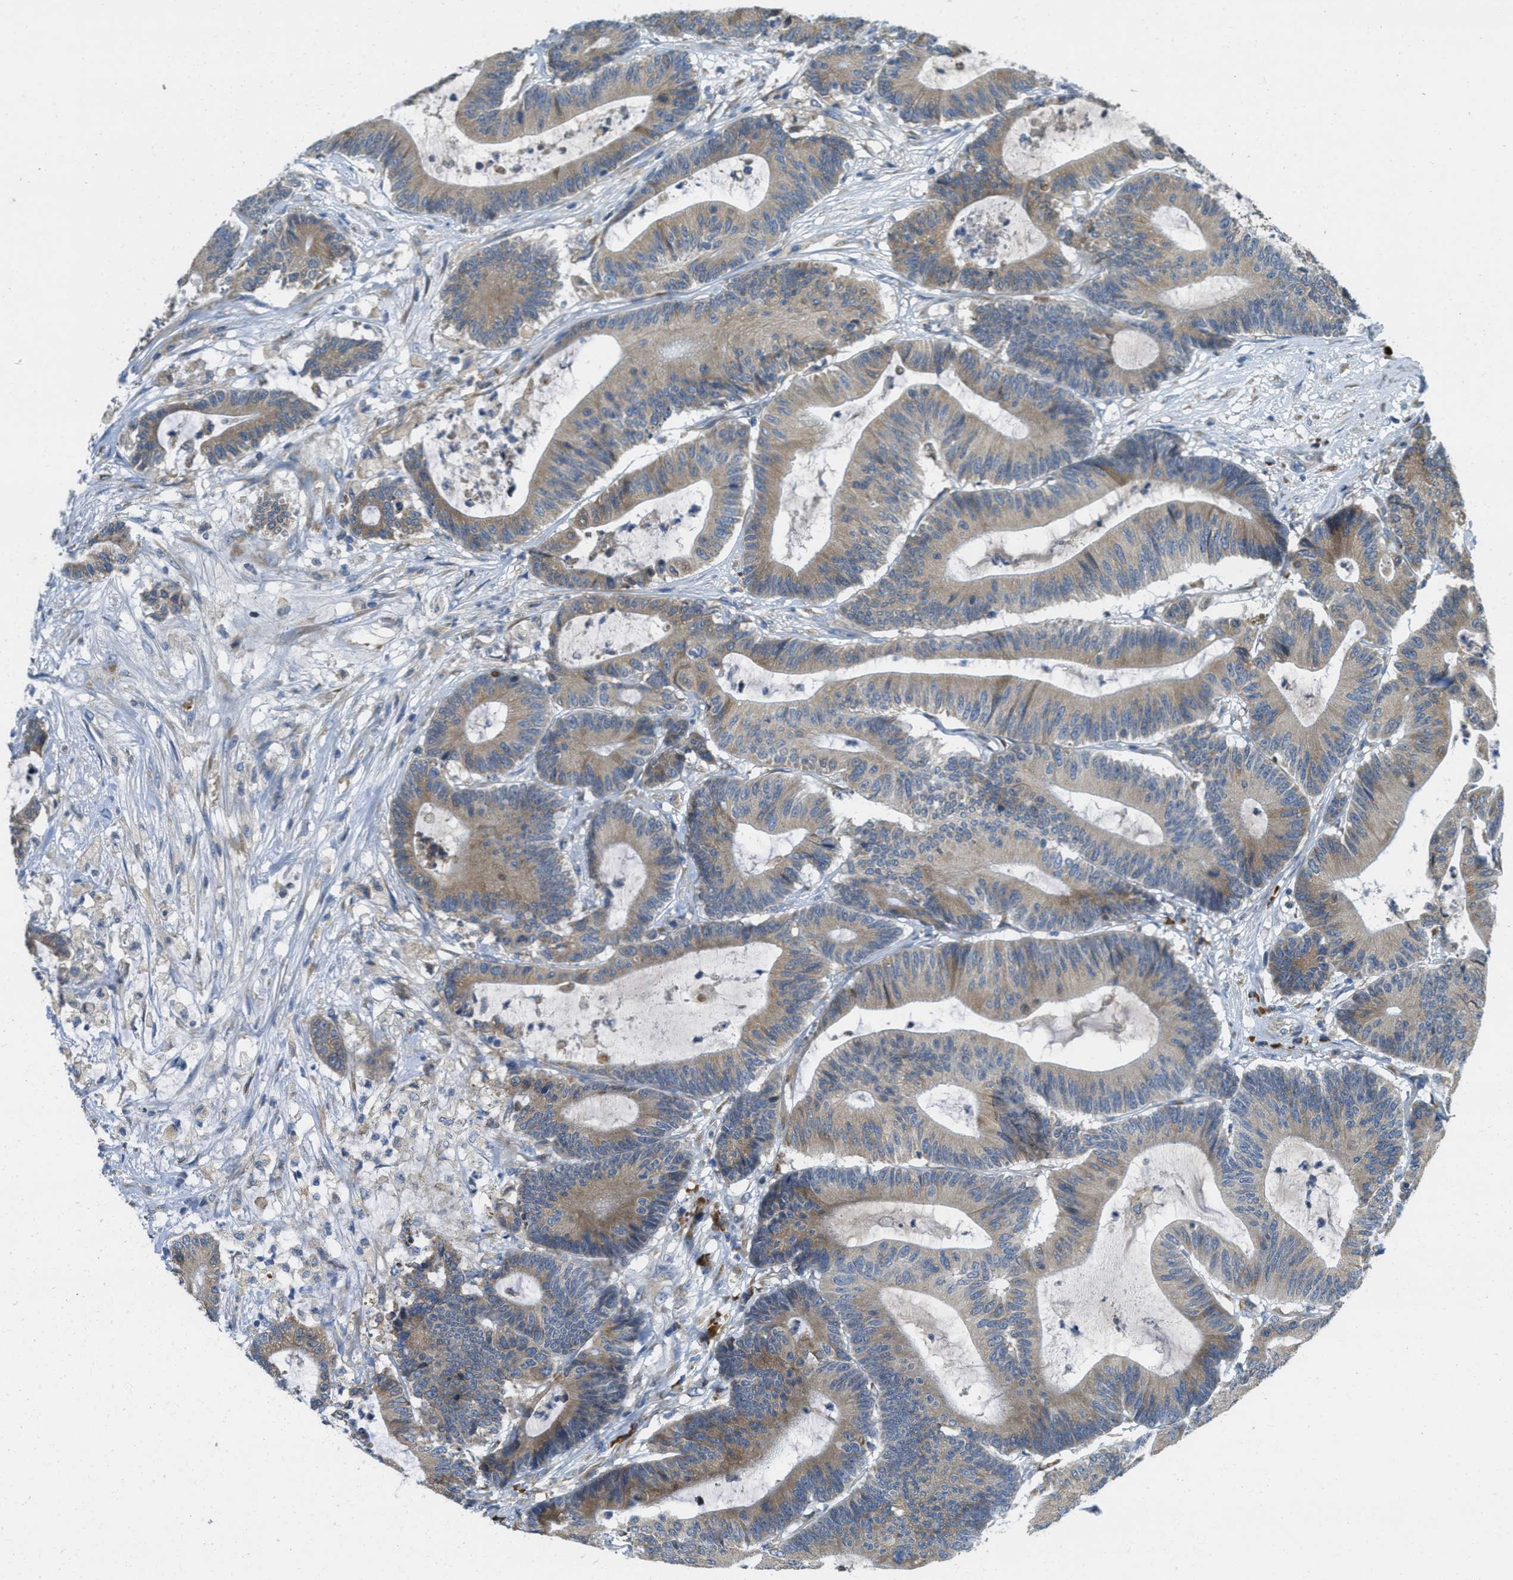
{"staining": {"intensity": "weak", "quantity": ">75%", "location": "cytoplasmic/membranous"}, "tissue": "colorectal cancer", "cell_type": "Tumor cells", "image_type": "cancer", "snomed": [{"axis": "morphology", "description": "Adenocarcinoma, NOS"}, {"axis": "topography", "description": "Colon"}], "caption": "The photomicrograph reveals a brown stain indicating the presence of a protein in the cytoplasmic/membranous of tumor cells in colorectal cancer (adenocarcinoma).", "gene": "SSR1", "patient": {"sex": "female", "age": 84}}